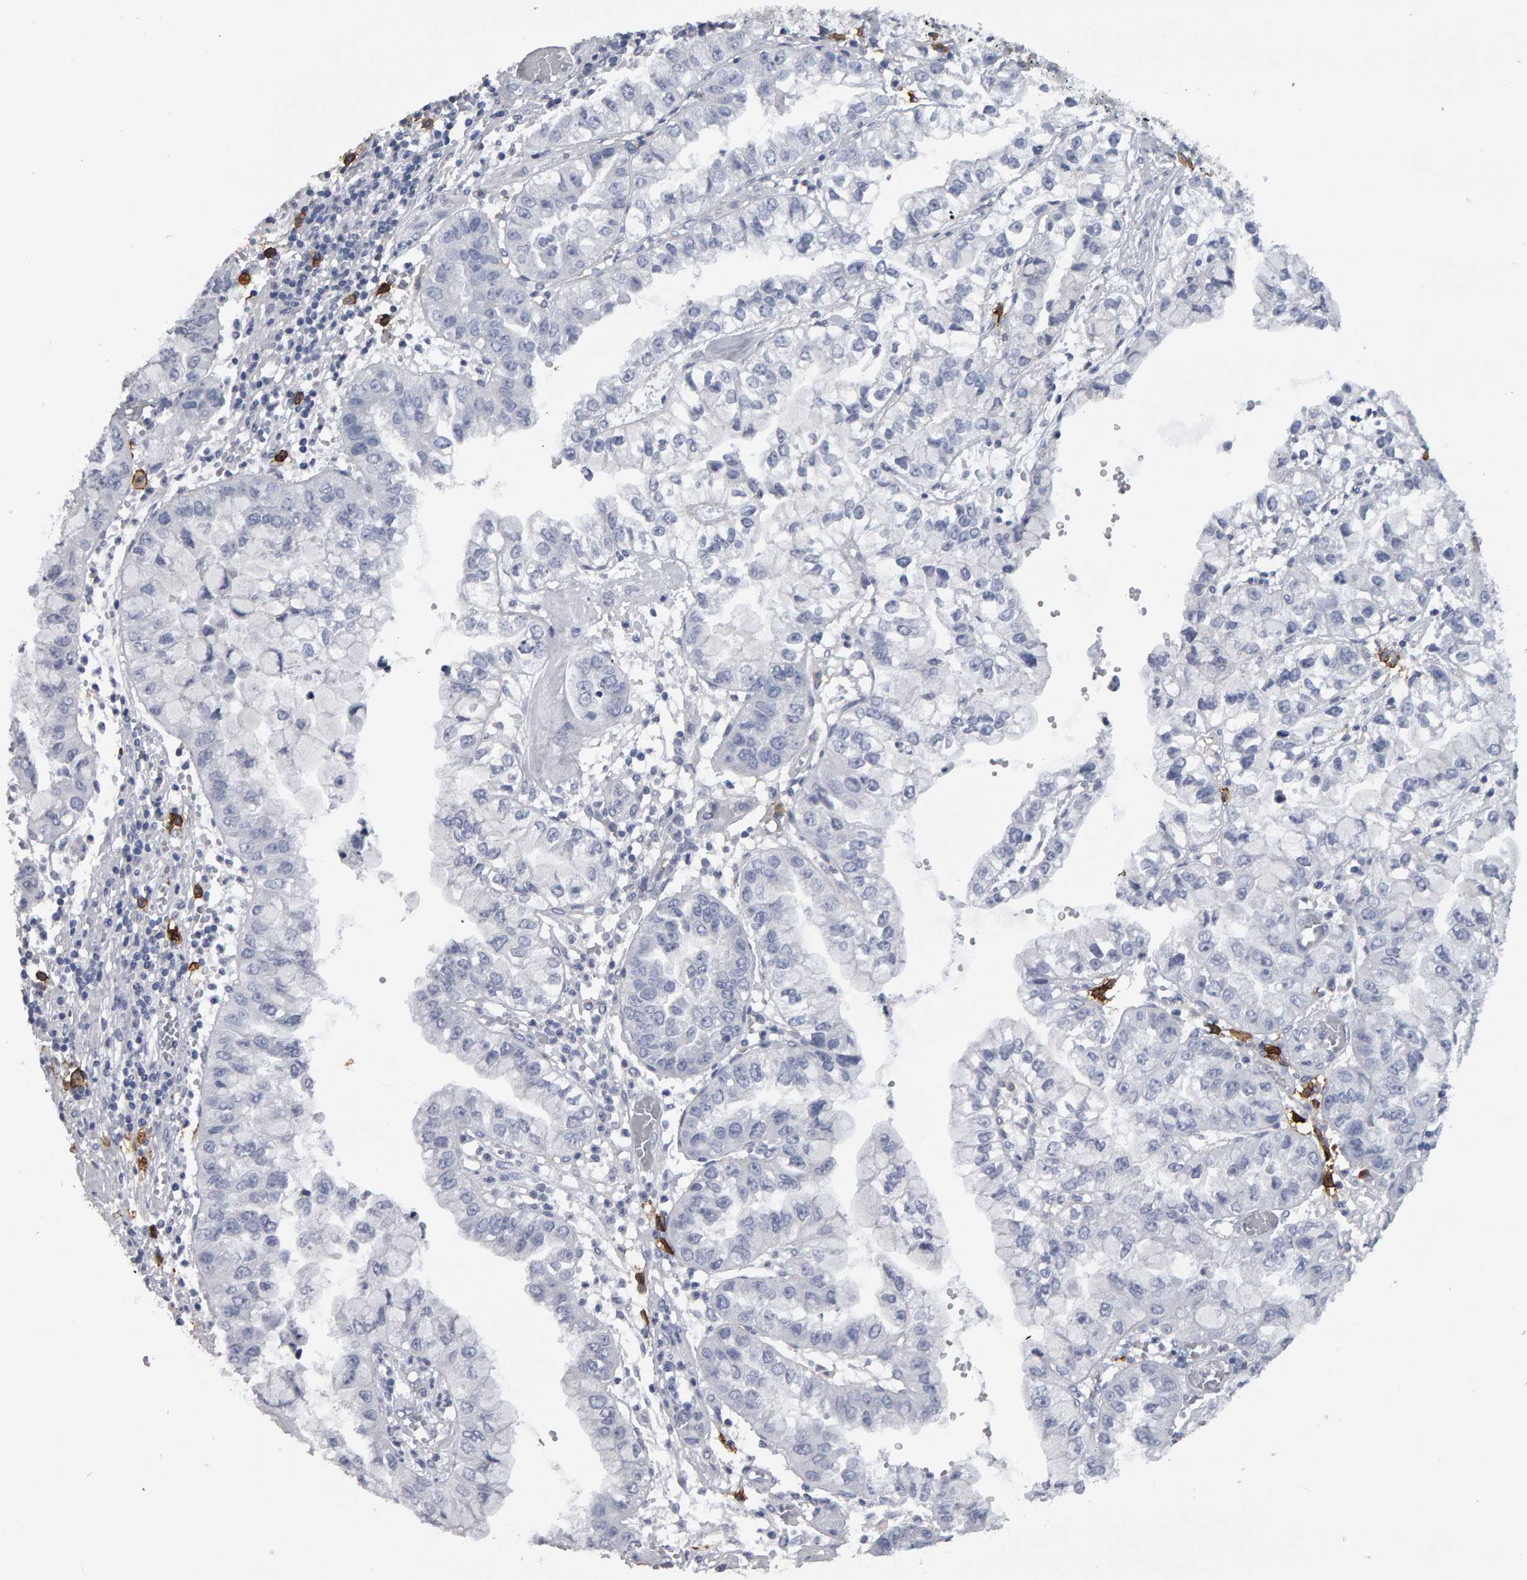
{"staining": {"intensity": "negative", "quantity": "none", "location": "none"}, "tissue": "liver cancer", "cell_type": "Tumor cells", "image_type": "cancer", "snomed": [{"axis": "morphology", "description": "Cholangiocarcinoma"}, {"axis": "topography", "description": "Liver"}], "caption": "Liver cancer was stained to show a protein in brown. There is no significant expression in tumor cells. (DAB (3,3'-diaminobenzidine) immunohistochemistry (IHC) with hematoxylin counter stain).", "gene": "CD38", "patient": {"sex": "female", "age": 79}}